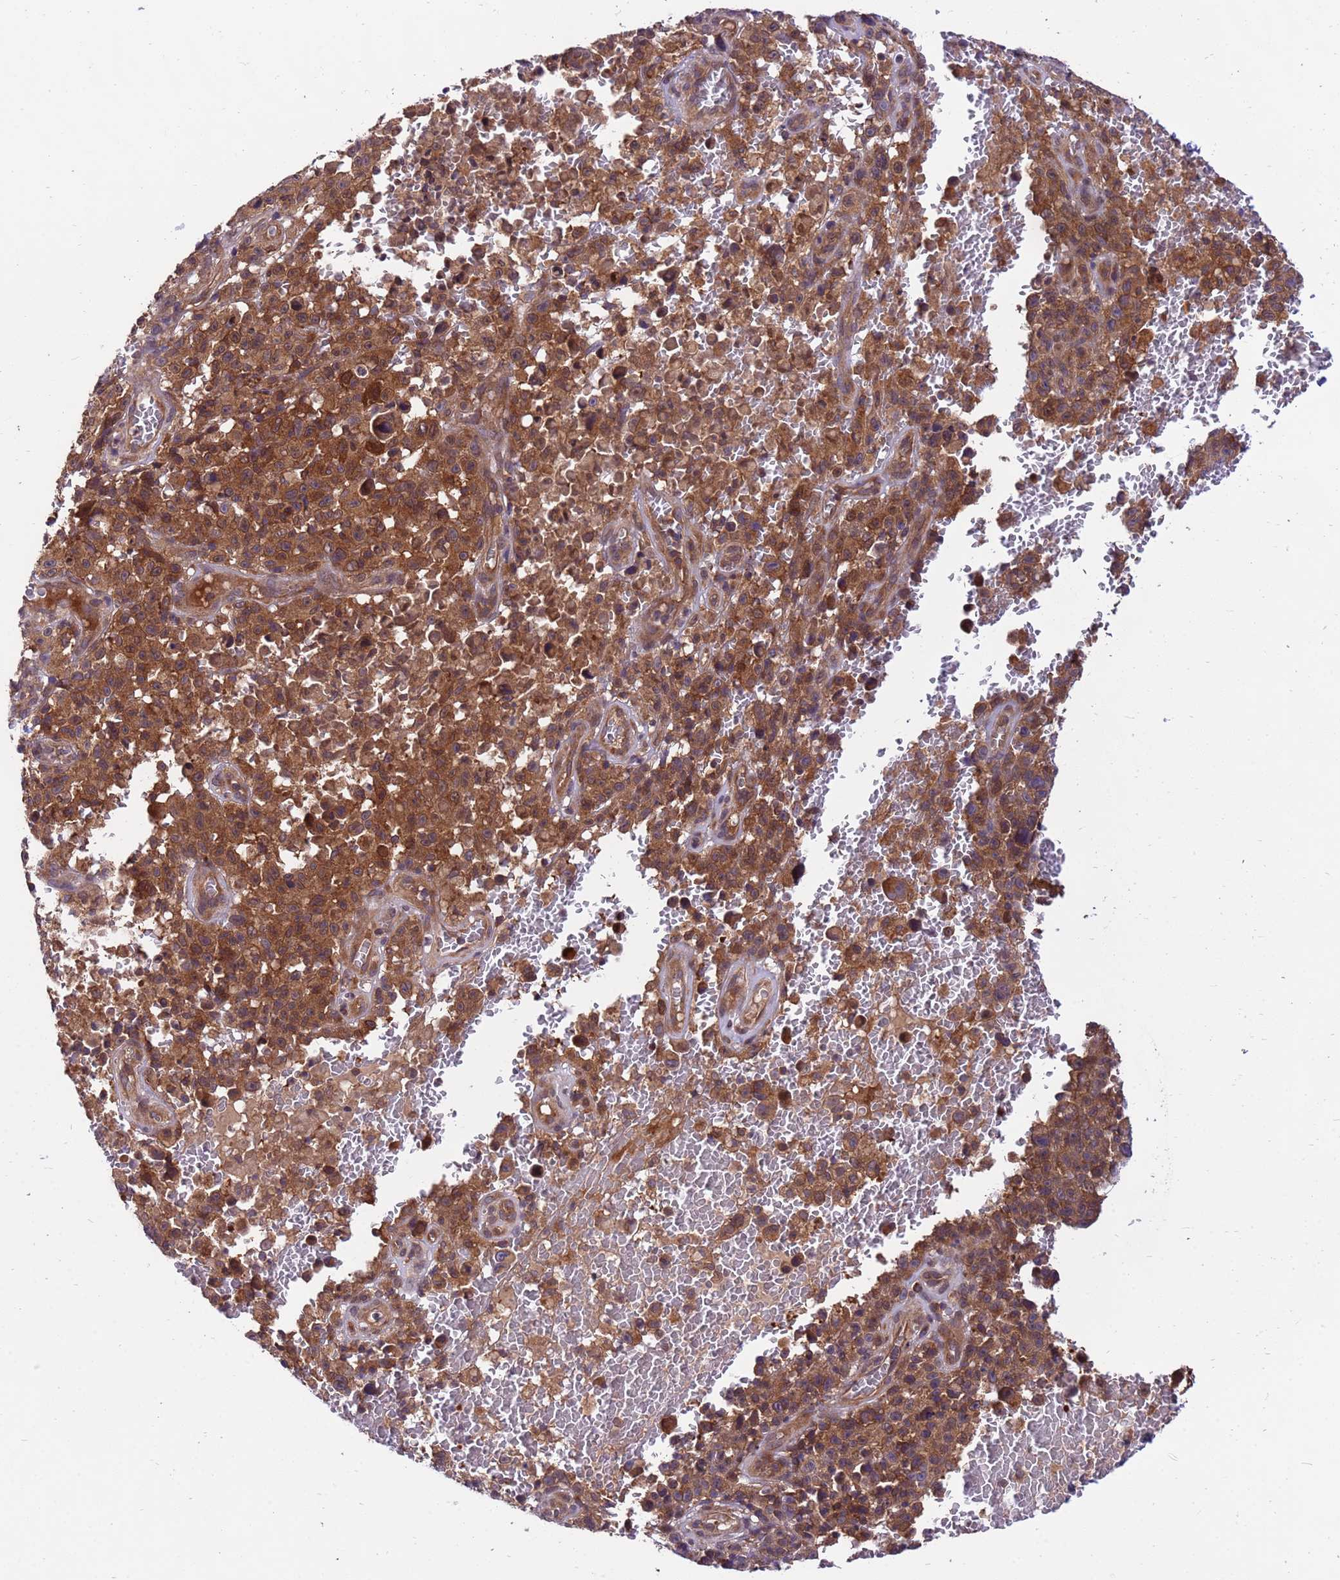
{"staining": {"intensity": "moderate", "quantity": ">75%", "location": "cytoplasmic/membranous"}, "tissue": "melanoma", "cell_type": "Tumor cells", "image_type": "cancer", "snomed": [{"axis": "morphology", "description": "Malignant melanoma, NOS"}, {"axis": "topography", "description": "Skin"}], "caption": "Protein staining of malignant melanoma tissue shows moderate cytoplasmic/membranous positivity in about >75% of tumor cells.", "gene": "GET3", "patient": {"sex": "female", "age": 82}}